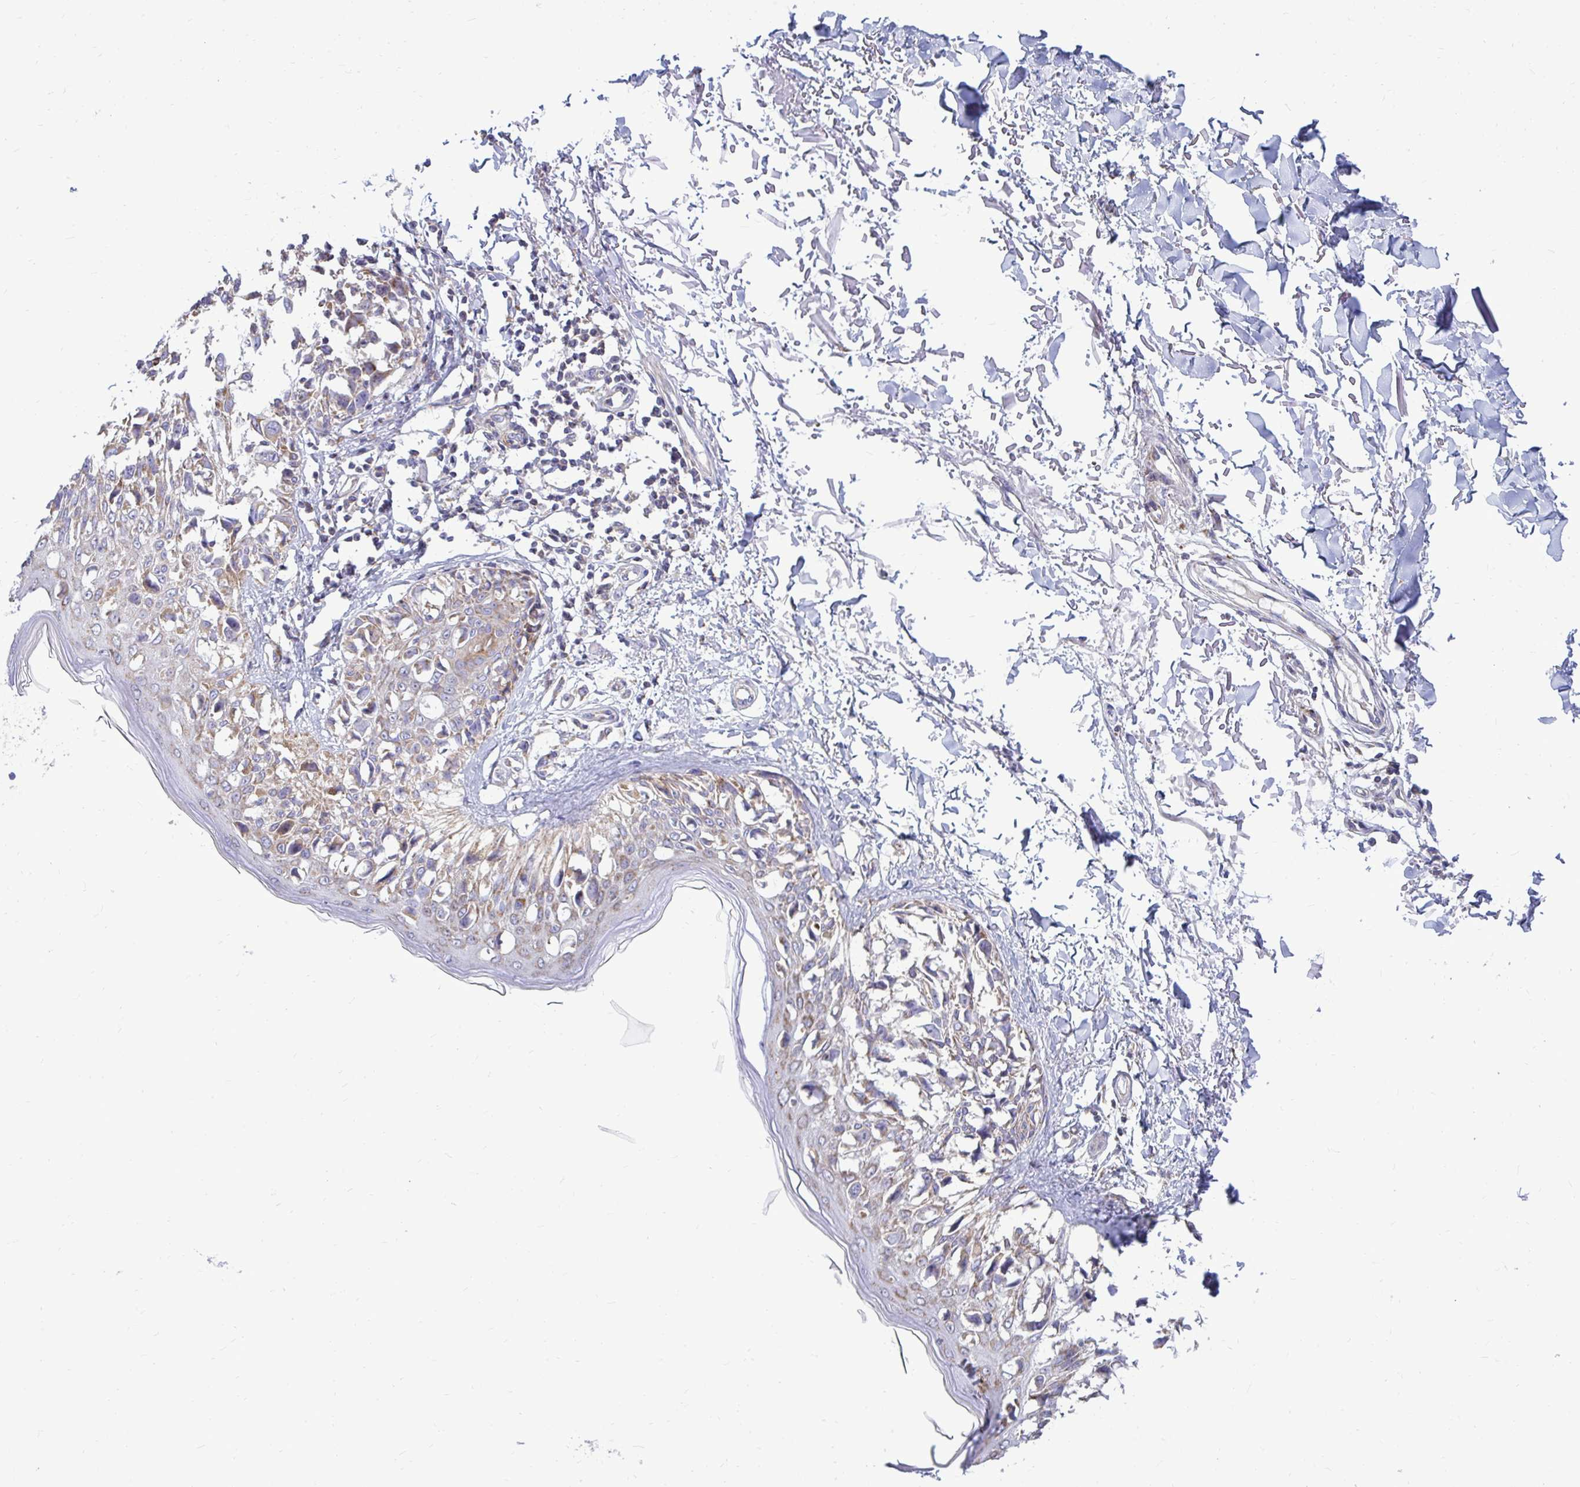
{"staining": {"intensity": "weak", "quantity": "<25%", "location": "cytoplasmic/membranous"}, "tissue": "melanoma", "cell_type": "Tumor cells", "image_type": "cancer", "snomed": [{"axis": "morphology", "description": "Malignant melanoma, NOS"}, {"axis": "topography", "description": "Skin"}], "caption": "DAB immunohistochemical staining of malignant melanoma displays no significant expression in tumor cells.", "gene": "OR10R2", "patient": {"sex": "male", "age": 73}}